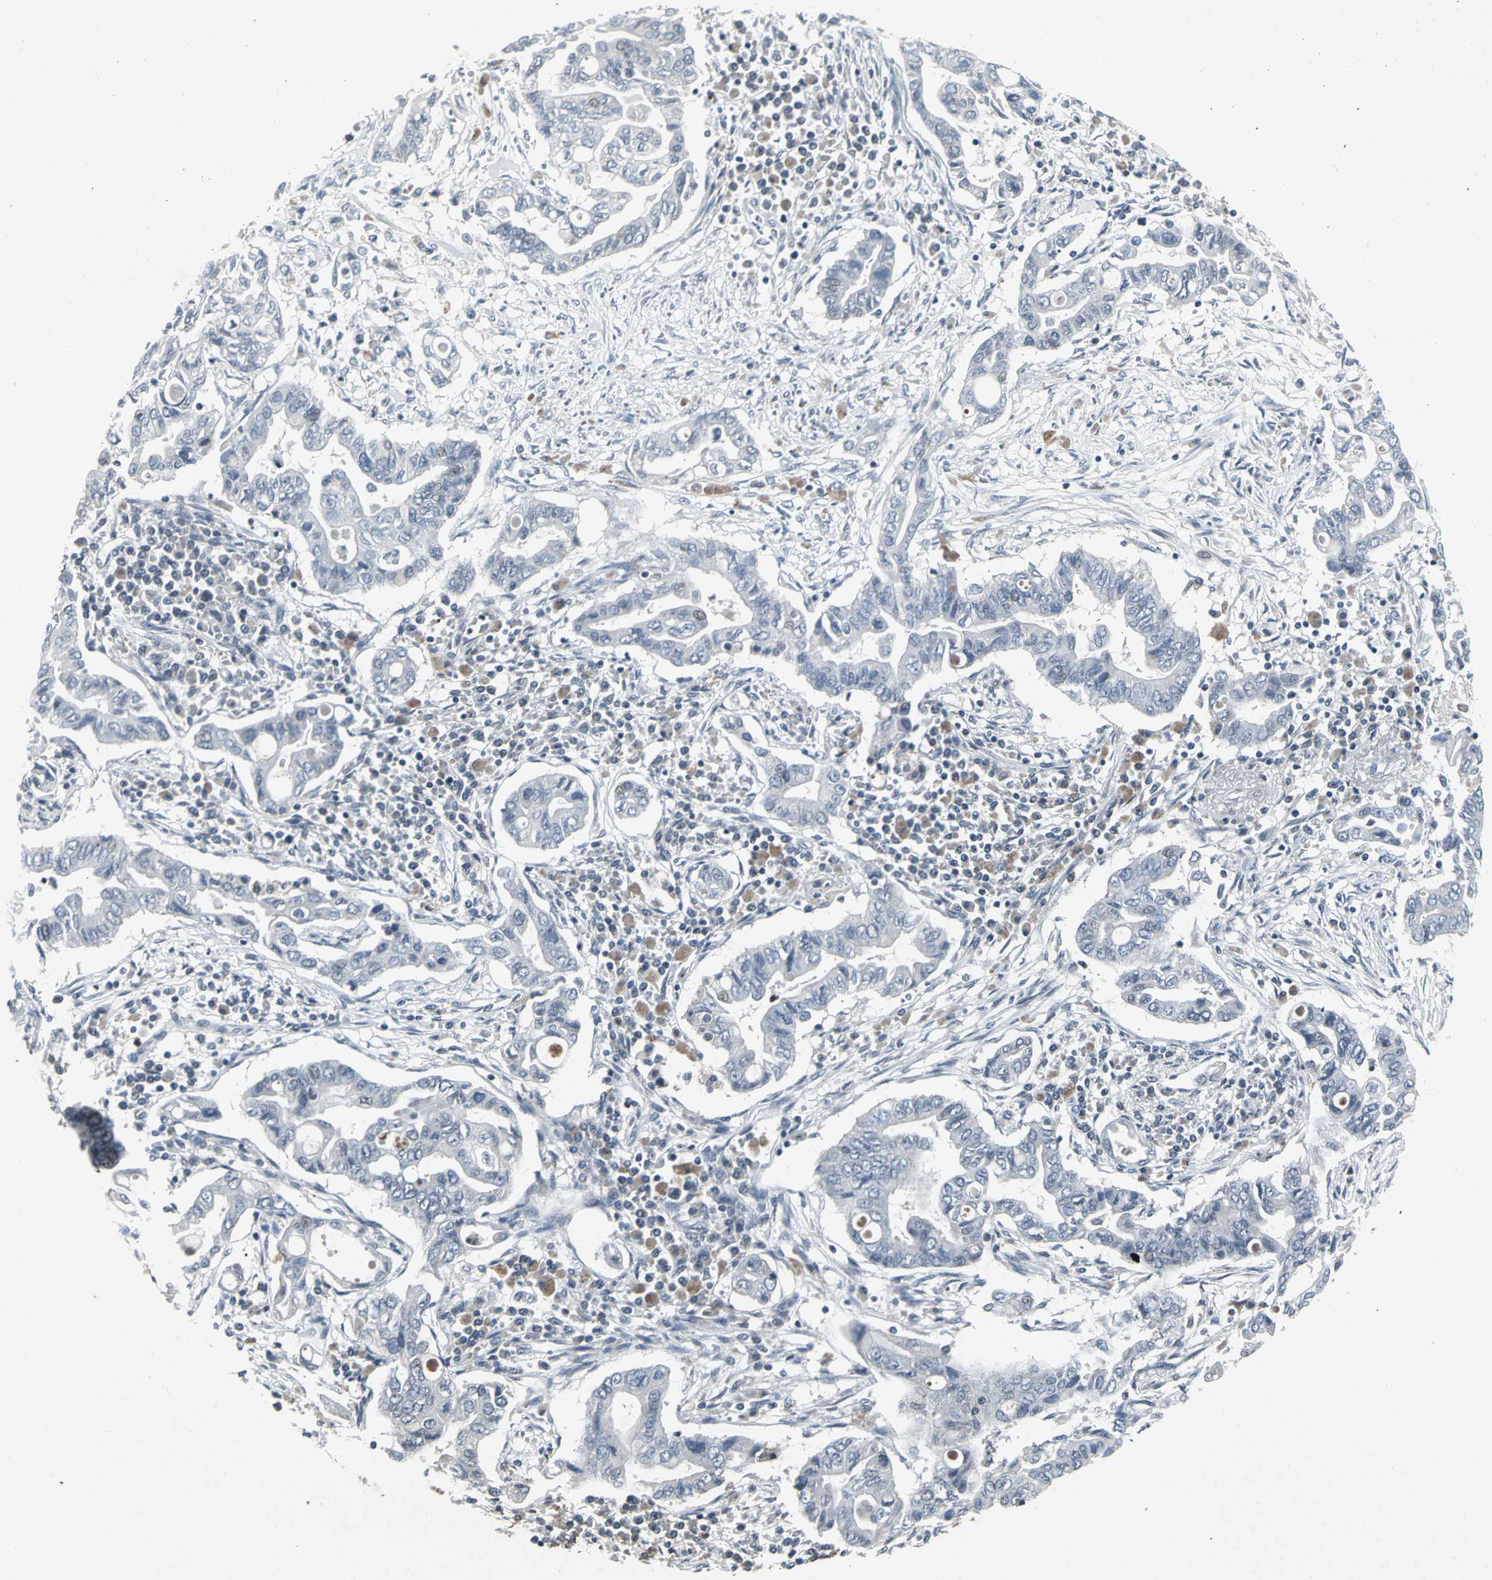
{"staining": {"intensity": "negative", "quantity": "none", "location": "none"}, "tissue": "pancreatic cancer", "cell_type": "Tumor cells", "image_type": "cancer", "snomed": [{"axis": "morphology", "description": "Adenocarcinoma, NOS"}, {"axis": "topography", "description": "Pancreas"}], "caption": "Pancreatic cancer stained for a protein using immunohistochemistry (IHC) demonstrates no expression tumor cells.", "gene": "BMP4", "patient": {"sex": "female", "age": 57}}